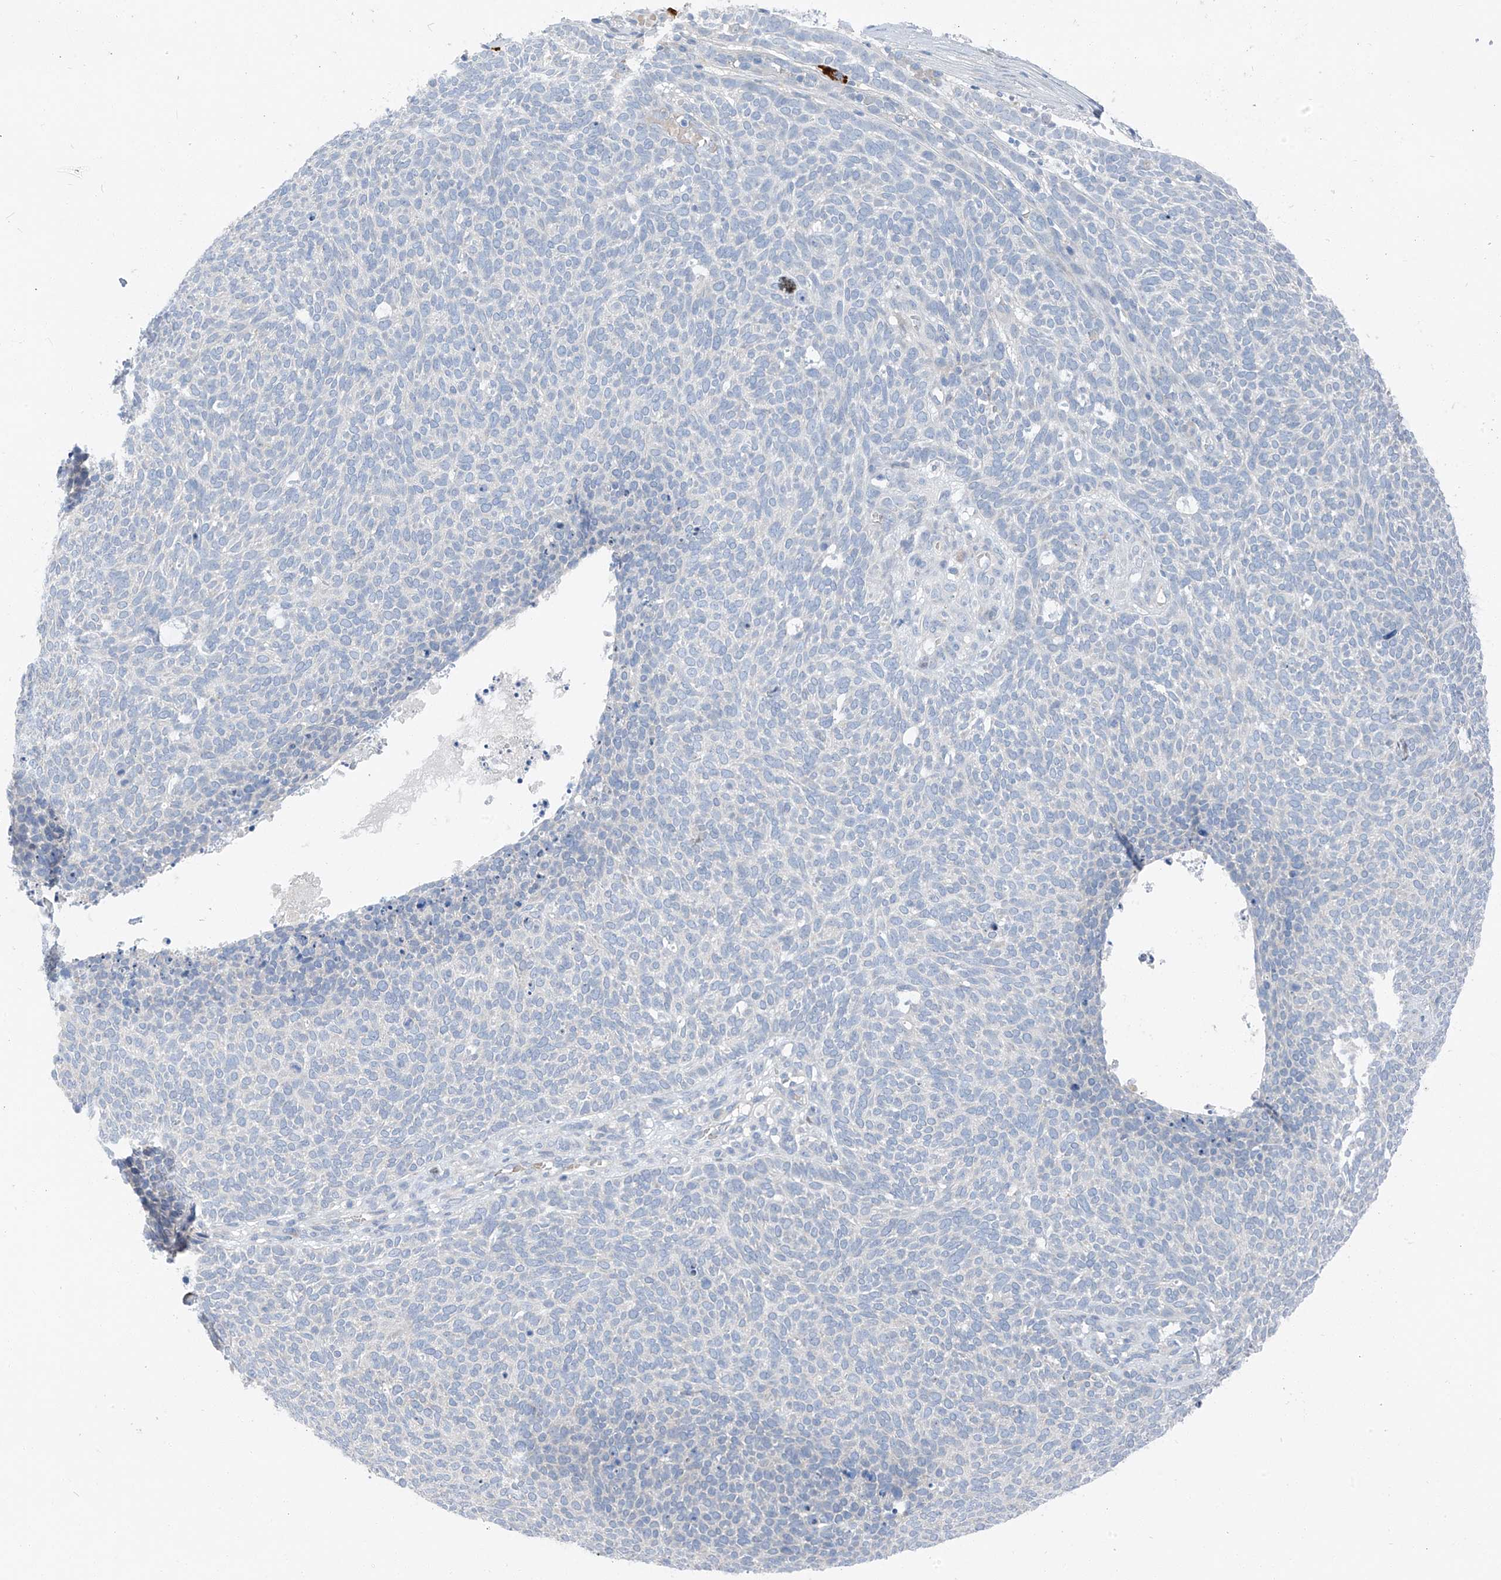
{"staining": {"intensity": "negative", "quantity": "none", "location": "none"}, "tissue": "skin cancer", "cell_type": "Tumor cells", "image_type": "cancer", "snomed": [{"axis": "morphology", "description": "Squamous cell carcinoma, NOS"}, {"axis": "topography", "description": "Skin"}], "caption": "High magnification brightfield microscopy of squamous cell carcinoma (skin) stained with DAB (brown) and counterstained with hematoxylin (blue): tumor cells show no significant staining.", "gene": "CHMP2B", "patient": {"sex": "female", "age": 90}}